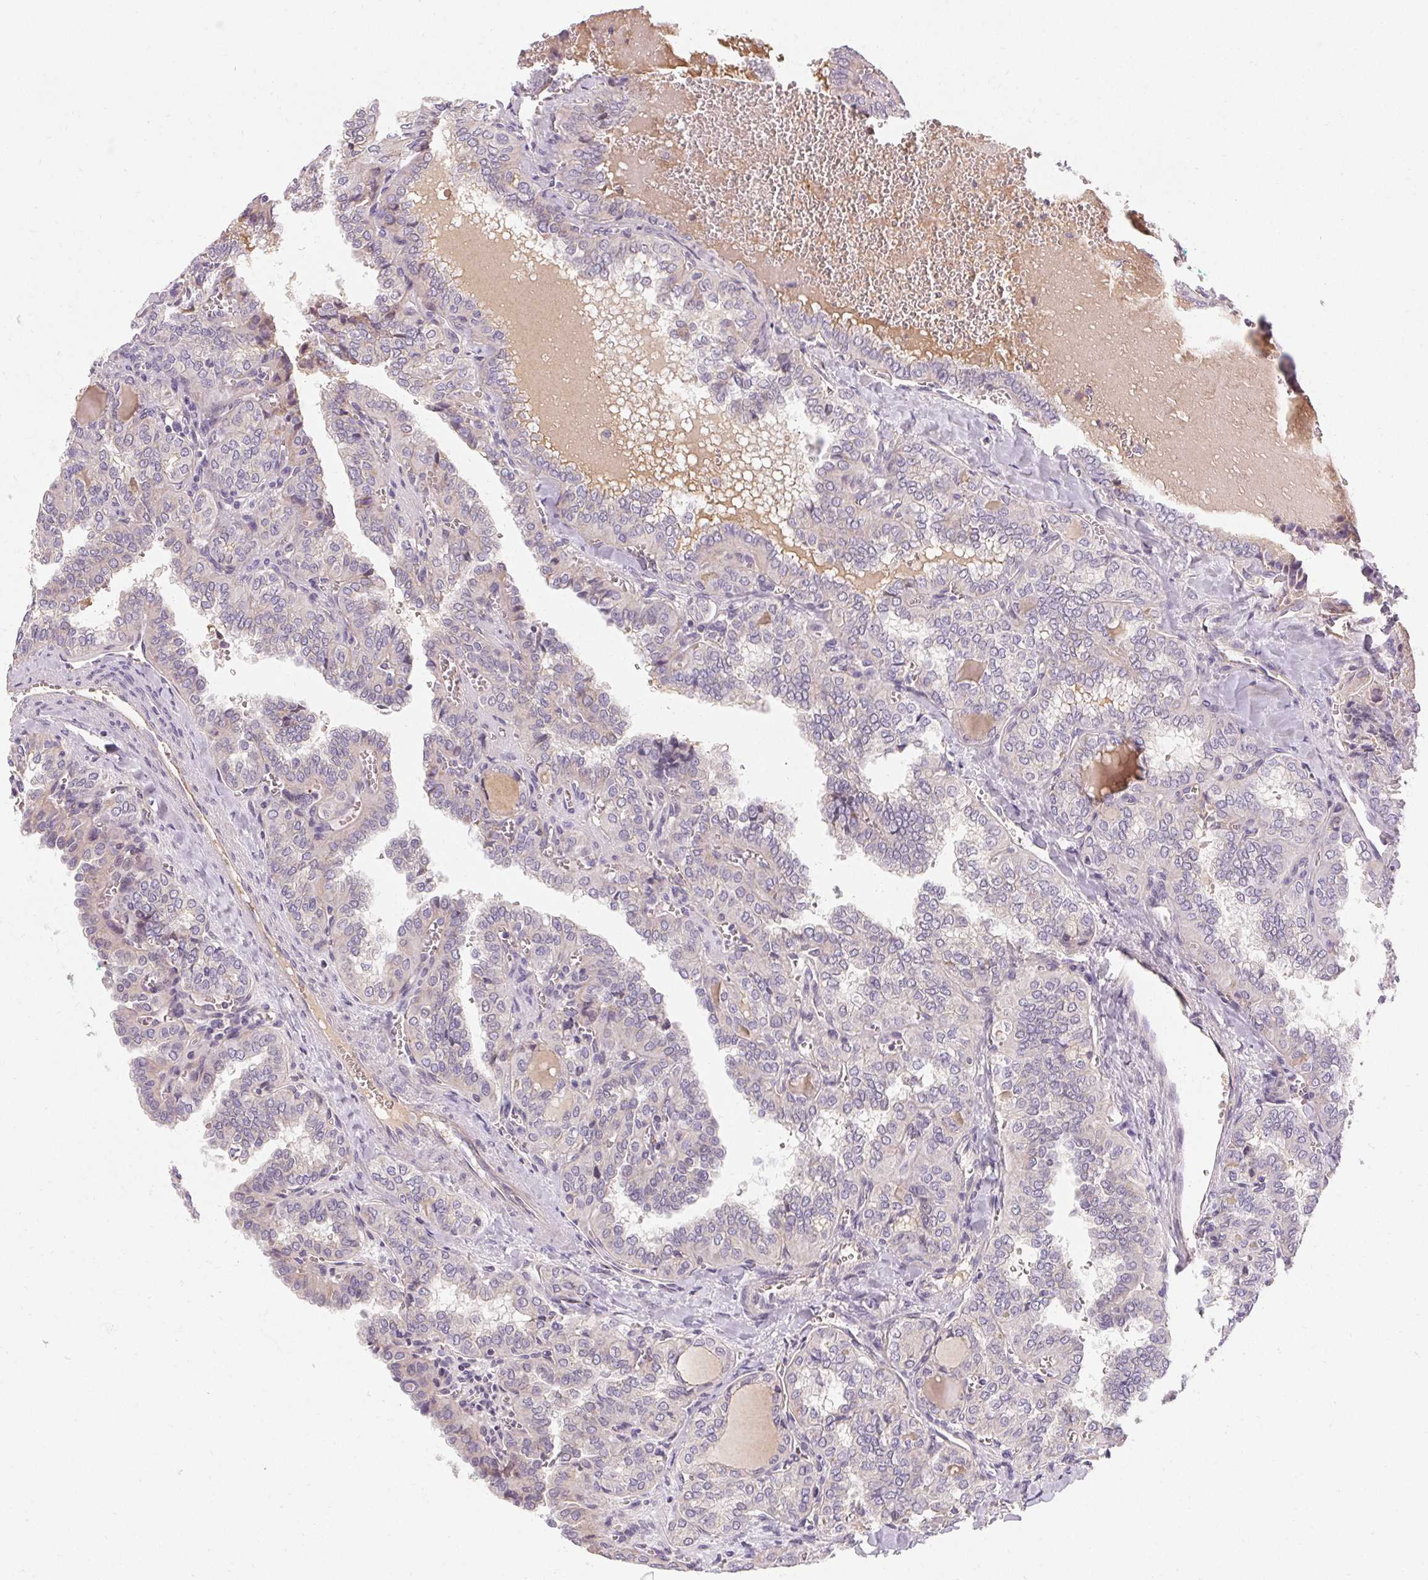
{"staining": {"intensity": "negative", "quantity": "none", "location": "none"}, "tissue": "thyroid cancer", "cell_type": "Tumor cells", "image_type": "cancer", "snomed": [{"axis": "morphology", "description": "Papillary adenocarcinoma, NOS"}, {"axis": "topography", "description": "Thyroid gland"}], "caption": "A micrograph of papillary adenocarcinoma (thyroid) stained for a protein exhibits no brown staining in tumor cells.", "gene": "APLP1", "patient": {"sex": "female", "age": 41}}